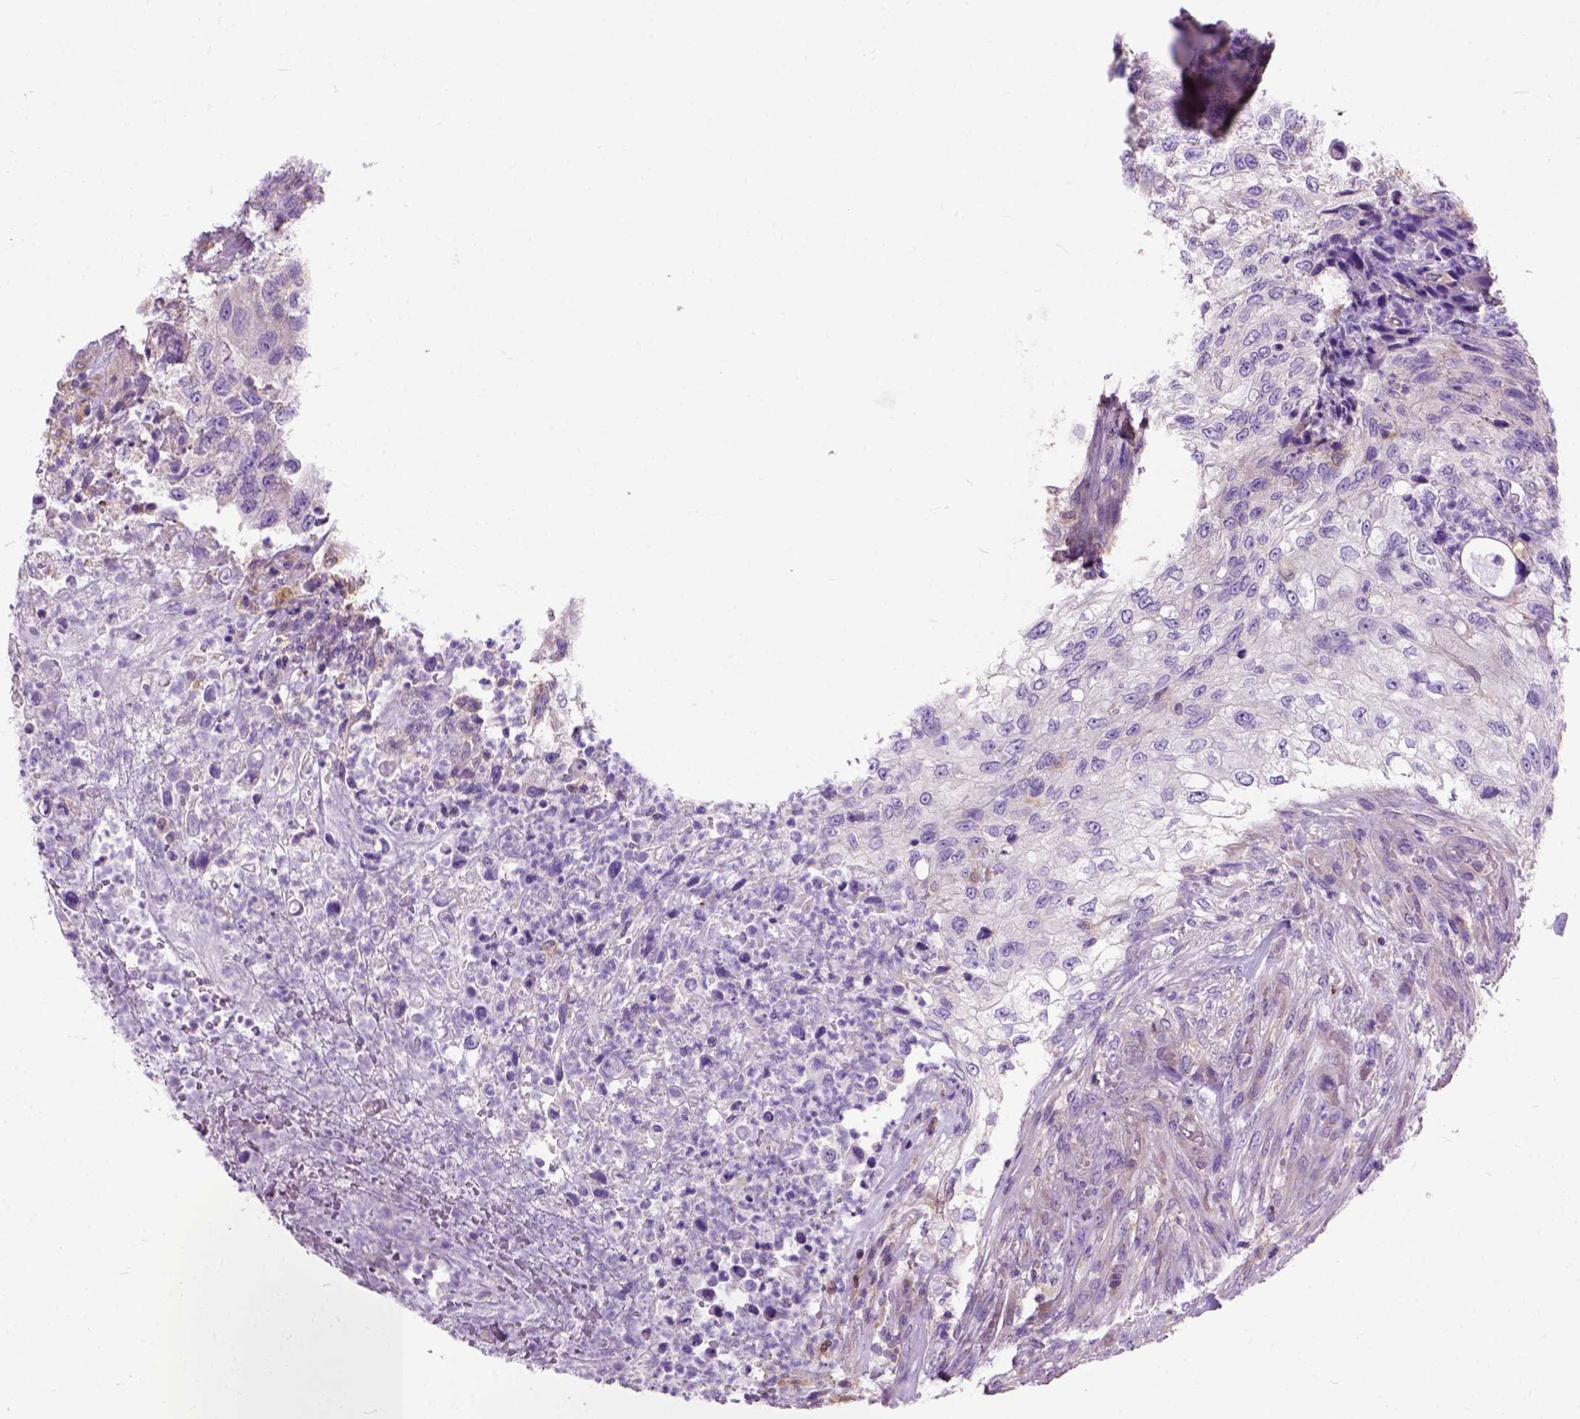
{"staining": {"intensity": "negative", "quantity": "none", "location": "none"}, "tissue": "urothelial cancer", "cell_type": "Tumor cells", "image_type": "cancer", "snomed": [{"axis": "morphology", "description": "Urothelial carcinoma, High grade"}, {"axis": "topography", "description": "Urinary bladder"}], "caption": "This is an immunohistochemistry (IHC) image of human urothelial carcinoma (high-grade). There is no staining in tumor cells.", "gene": "SEMA4F", "patient": {"sex": "female", "age": 60}}